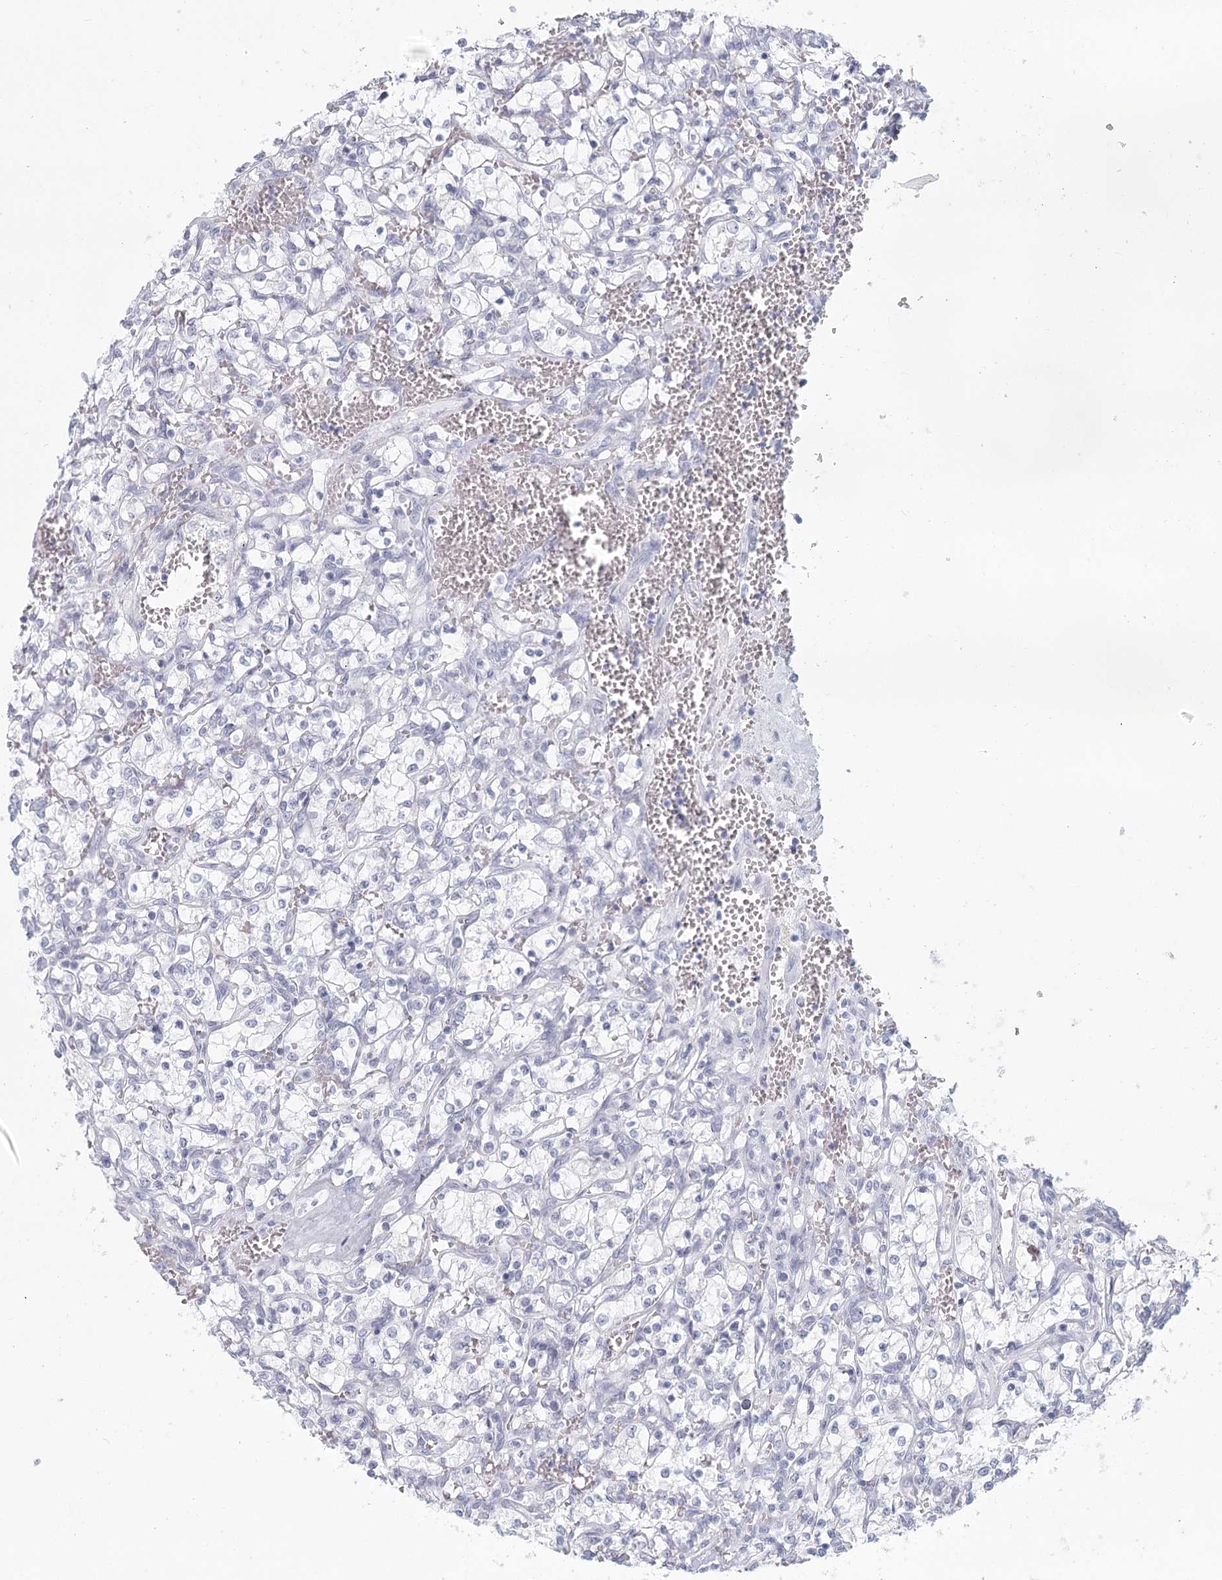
{"staining": {"intensity": "negative", "quantity": "none", "location": "none"}, "tissue": "renal cancer", "cell_type": "Tumor cells", "image_type": "cancer", "snomed": [{"axis": "morphology", "description": "Adenocarcinoma, NOS"}, {"axis": "topography", "description": "Kidney"}], "caption": "Renal cancer was stained to show a protein in brown. There is no significant positivity in tumor cells. The staining is performed using DAB (3,3'-diaminobenzidine) brown chromogen with nuclei counter-stained in using hematoxylin.", "gene": "WNT8B", "patient": {"sex": "female", "age": 69}}